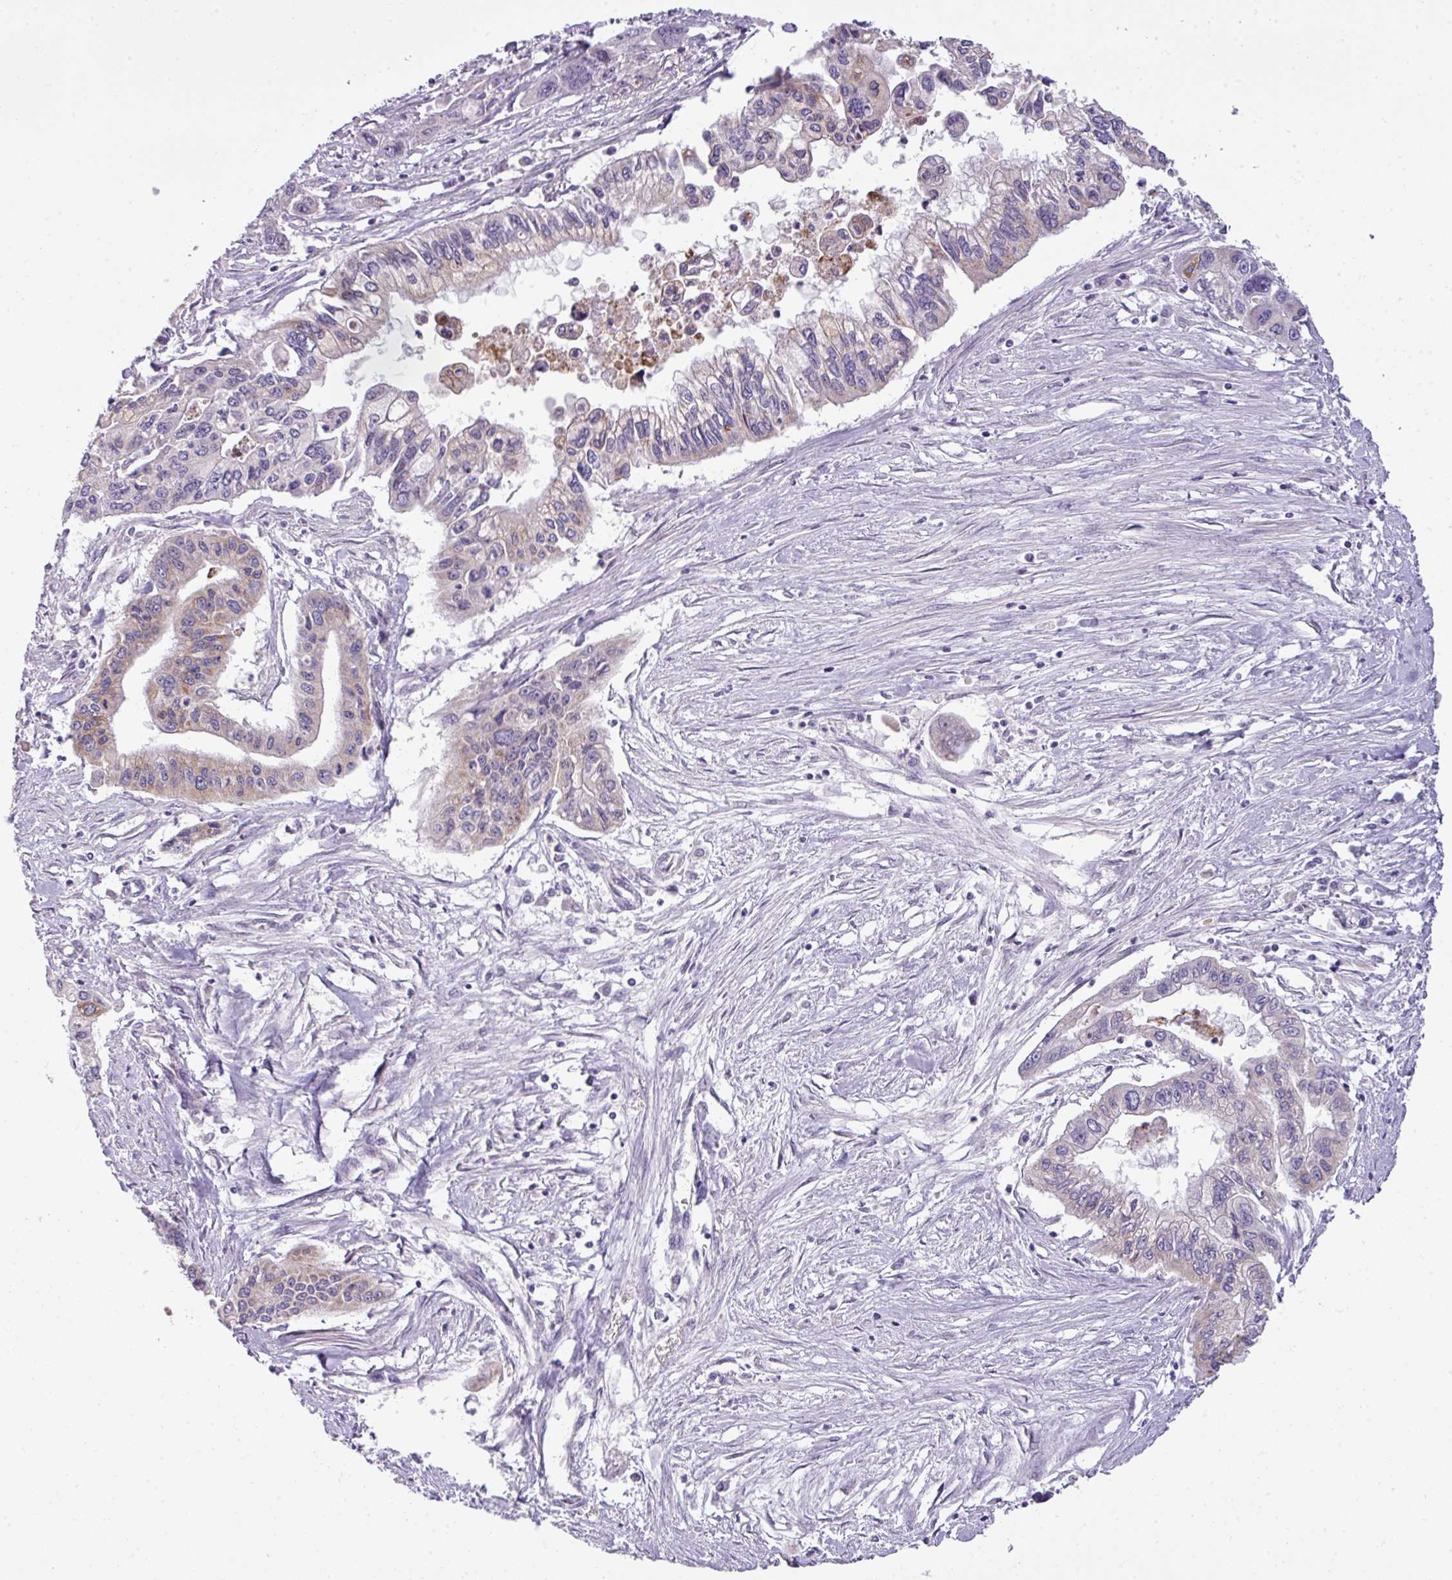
{"staining": {"intensity": "moderate", "quantity": "<25%", "location": "cytoplasmic/membranous"}, "tissue": "pancreatic cancer", "cell_type": "Tumor cells", "image_type": "cancer", "snomed": [{"axis": "morphology", "description": "Adenocarcinoma, NOS"}, {"axis": "topography", "description": "Pancreas"}], "caption": "Immunohistochemical staining of human pancreatic cancer reveals low levels of moderate cytoplasmic/membranous protein expression in about <25% of tumor cells. The staining was performed using DAB, with brown indicating positive protein expression. Nuclei are stained blue with hematoxylin.", "gene": "PIK3R5", "patient": {"sex": "male", "age": 62}}